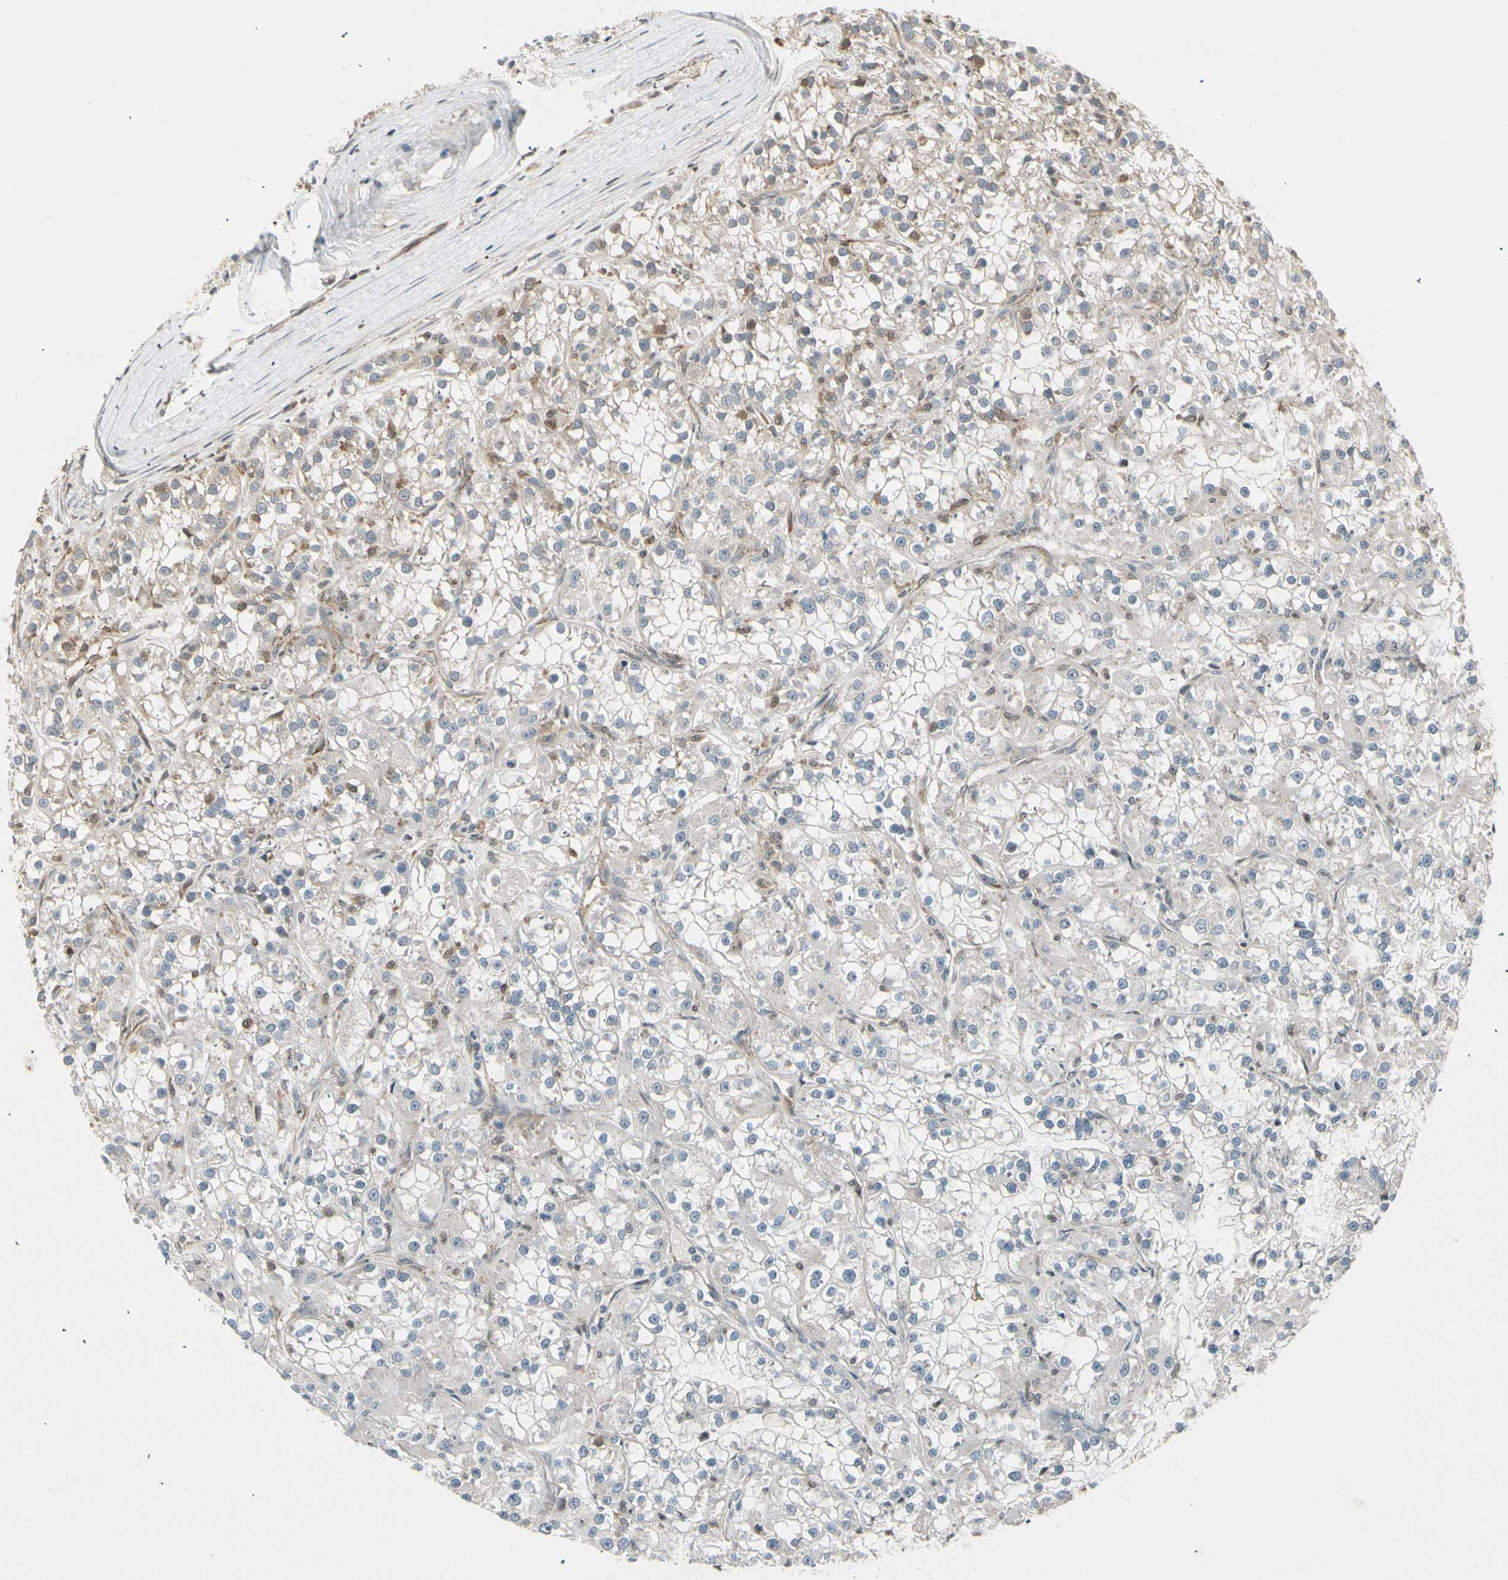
{"staining": {"intensity": "weak", "quantity": "<25%", "location": "cytoplasmic/membranous"}, "tissue": "renal cancer", "cell_type": "Tumor cells", "image_type": "cancer", "snomed": [{"axis": "morphology", "description": "Adenocarcinoma, NOS"}, {"axis": "topography", "description": "Kidney"}], "caption": "Tumor cells are negative for protein expression in human renal adenocarcinoma.", "gene": "SVBP", "patient": {"sex": "female", "age": 52}}